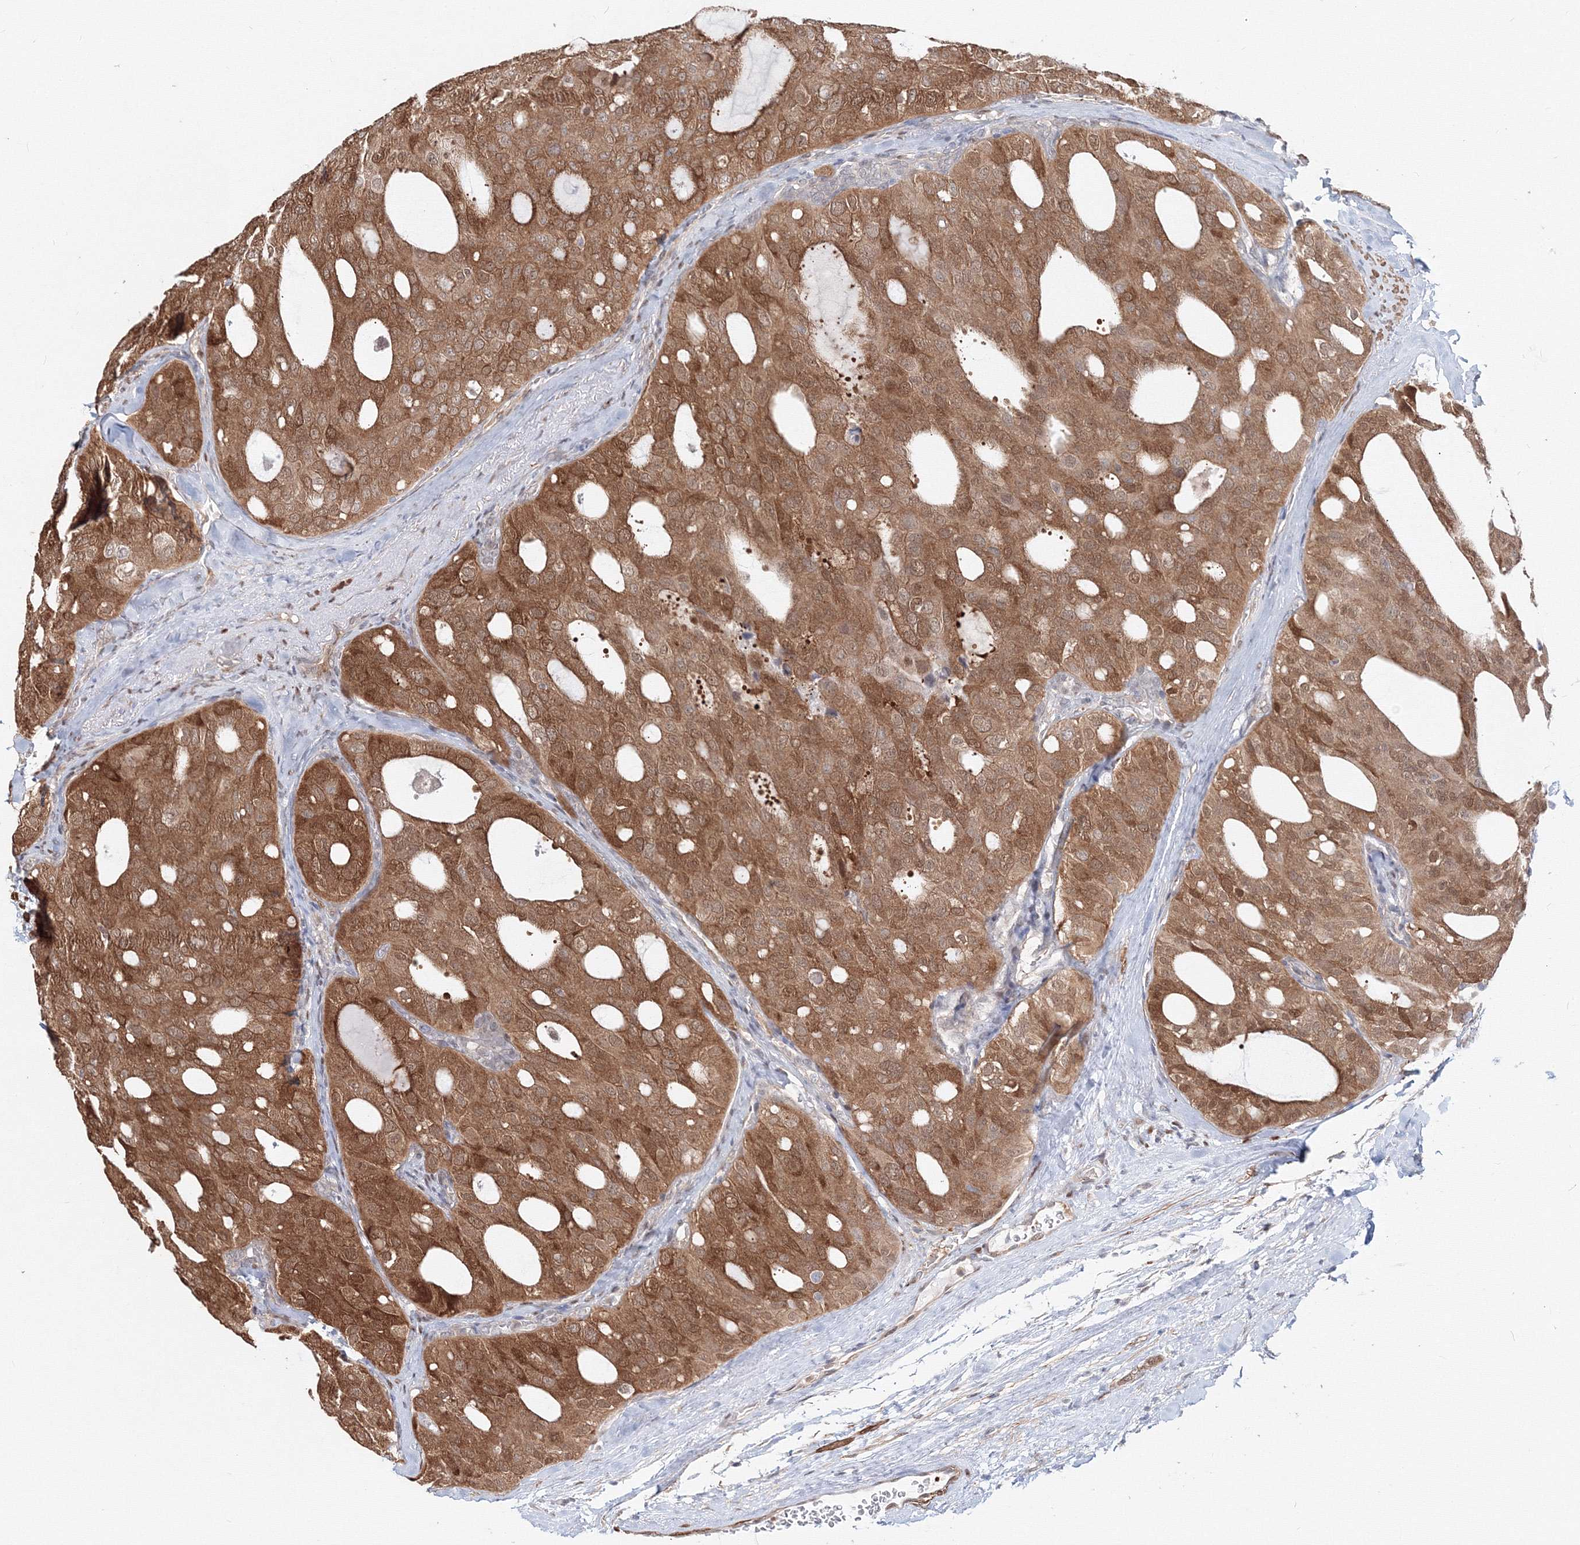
{"staining": {"intensity": "moderate", "quantity": ">75%", "location": "cytoplasmic/membranous"}, "tissue": "thyroid cancer", "cell_type": "Tumor cells", "image_type": "cancer", "snomed": [{"axis": "morphology", "description": "Follicular adenoma carcinoma, NOS"}, {"axis": "topography", "description": "Thyroid gland"}], "caption": "Protein expression analysis of thyroid follicular adenoma carcinoma reveals moderate cytoplasmic/membranous expression in approximately >75% of tumor cells.", "gene": "ARHGAP21", "patient": {"sex": "male", "age": 75}}